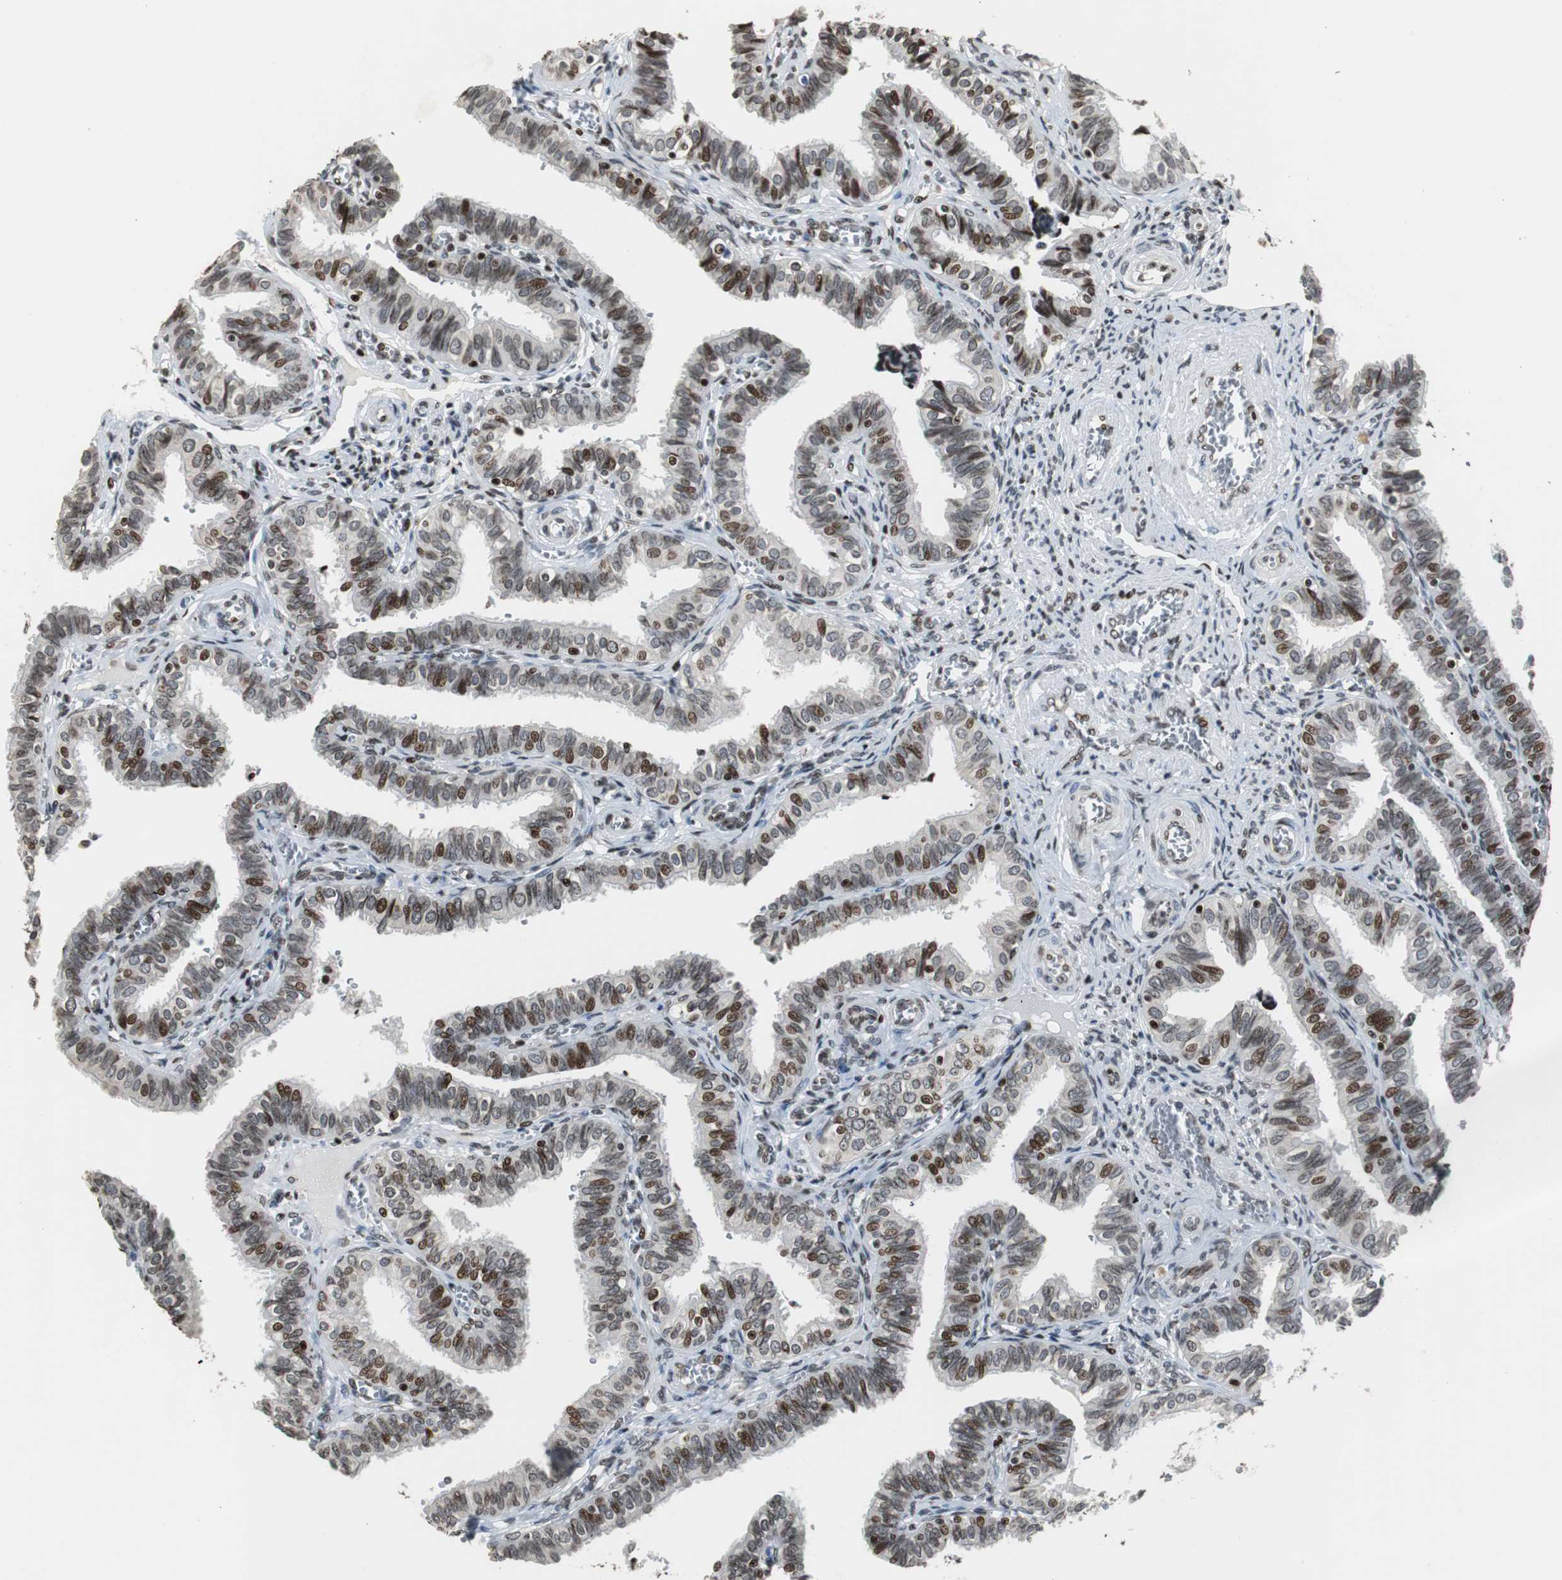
{"staining": {"intensity": "strong", "quantity": ">75%", "location": "nuclear"}, "tissue": "fallopian tube", "cell_type": "Glandular cells", "image_type": "normal", "snomed": [{"axis": "morphology", "description": "Normal tissue, NOS"}, {"axis": "topography", "description": "Fallopian tube"}], "caption": "Protein analysis of normal fallopian tube reveals strong nuclear staining in about >75% of glandular cells.", "gene": "PAXIP1", "patient": {"sex": "female", "age": 46}}